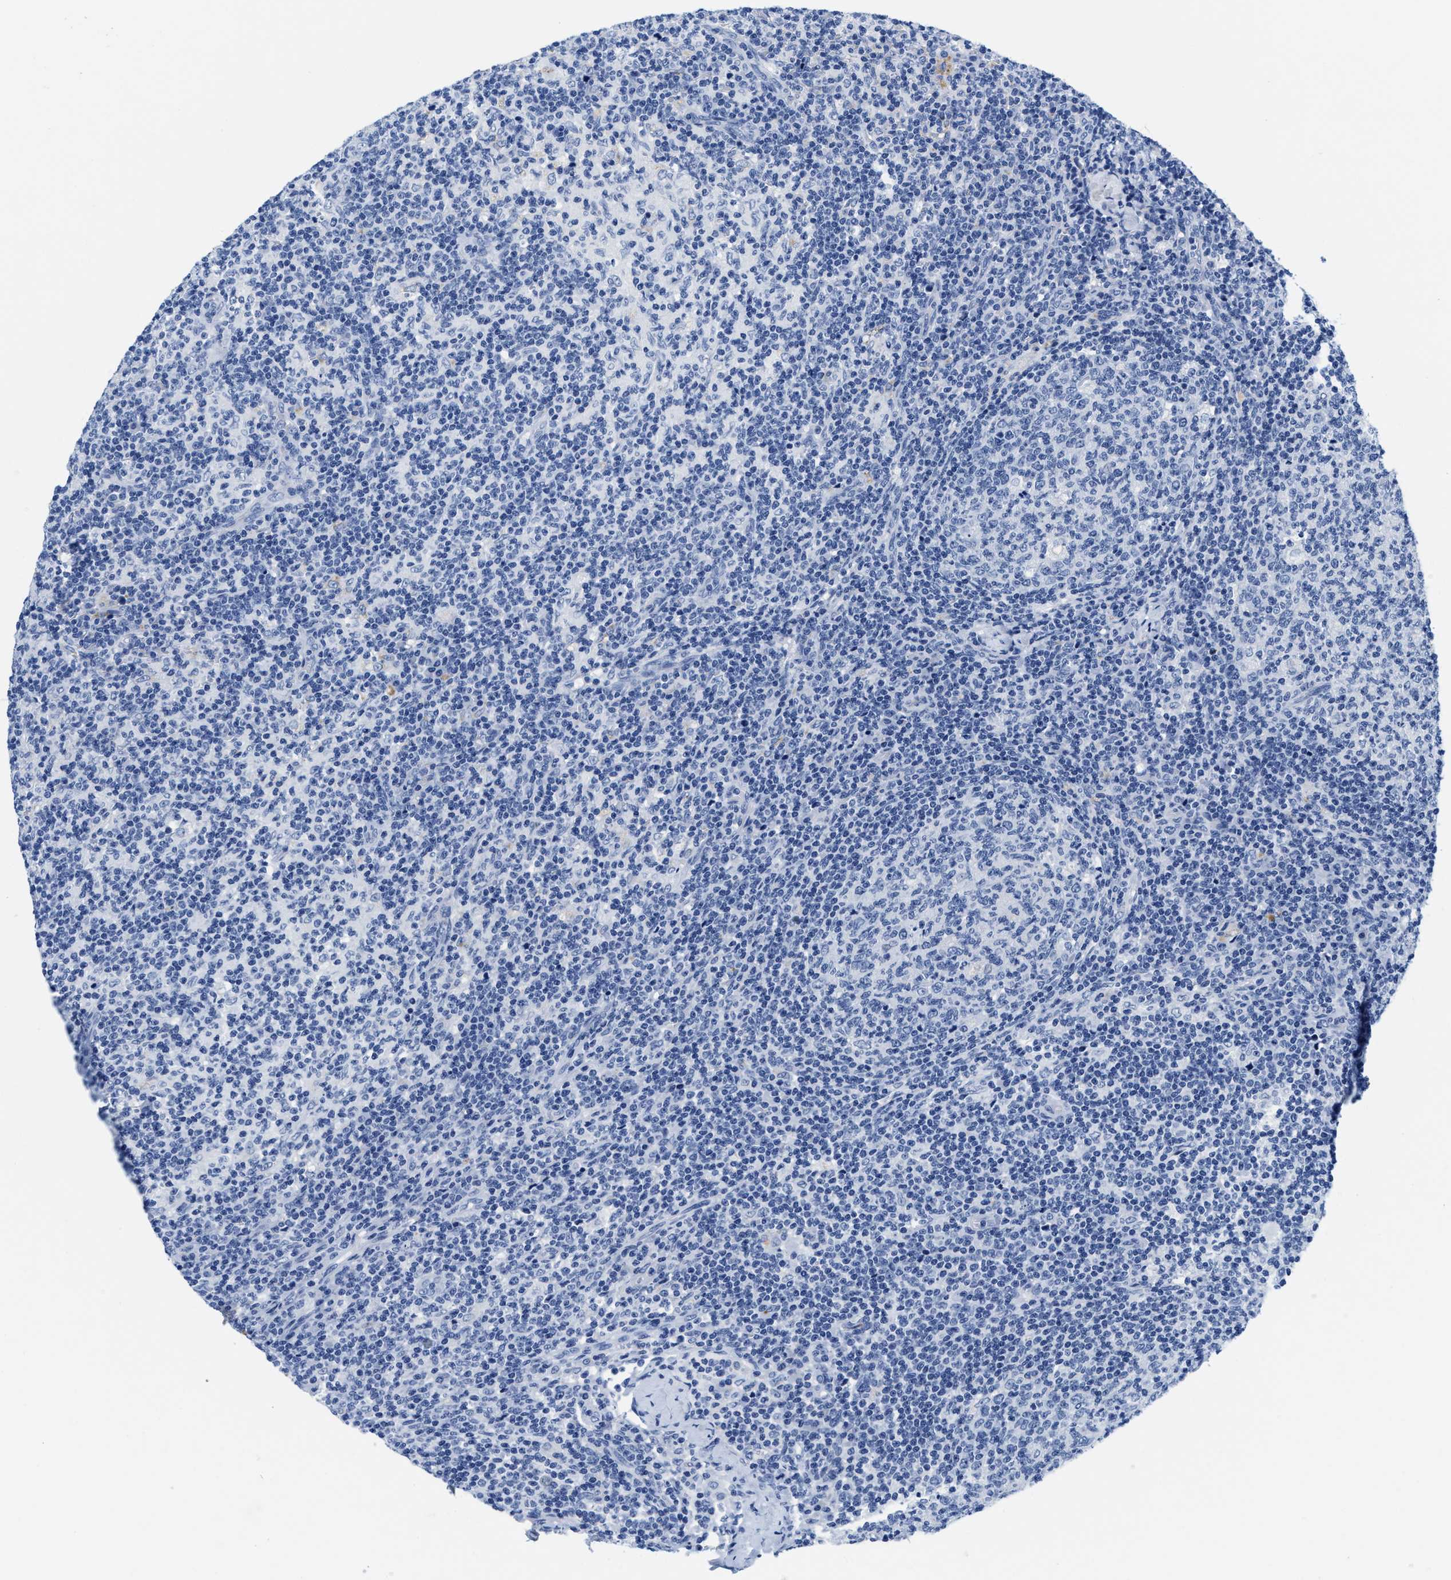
{"staining": {"intensity": "negative", "quantity": "none", "location": "none"}, "tissue": "lymph node", "cell_type": "Germinal center cells", "image_type": "normal", "snomed": [{"axis": "morphology", "description": "Normal tissue, NOS"}, {"axis": "morphology", "description": "Inflammation, NOS"}, {"axis": "topography", "description": "Lymph node"}], "caption": "Immunohistochemistry of benign lymph node reveals no expression in germinal center cells.", "gene": "TTC3", "patient": {"sex": "male", "age": 55}}